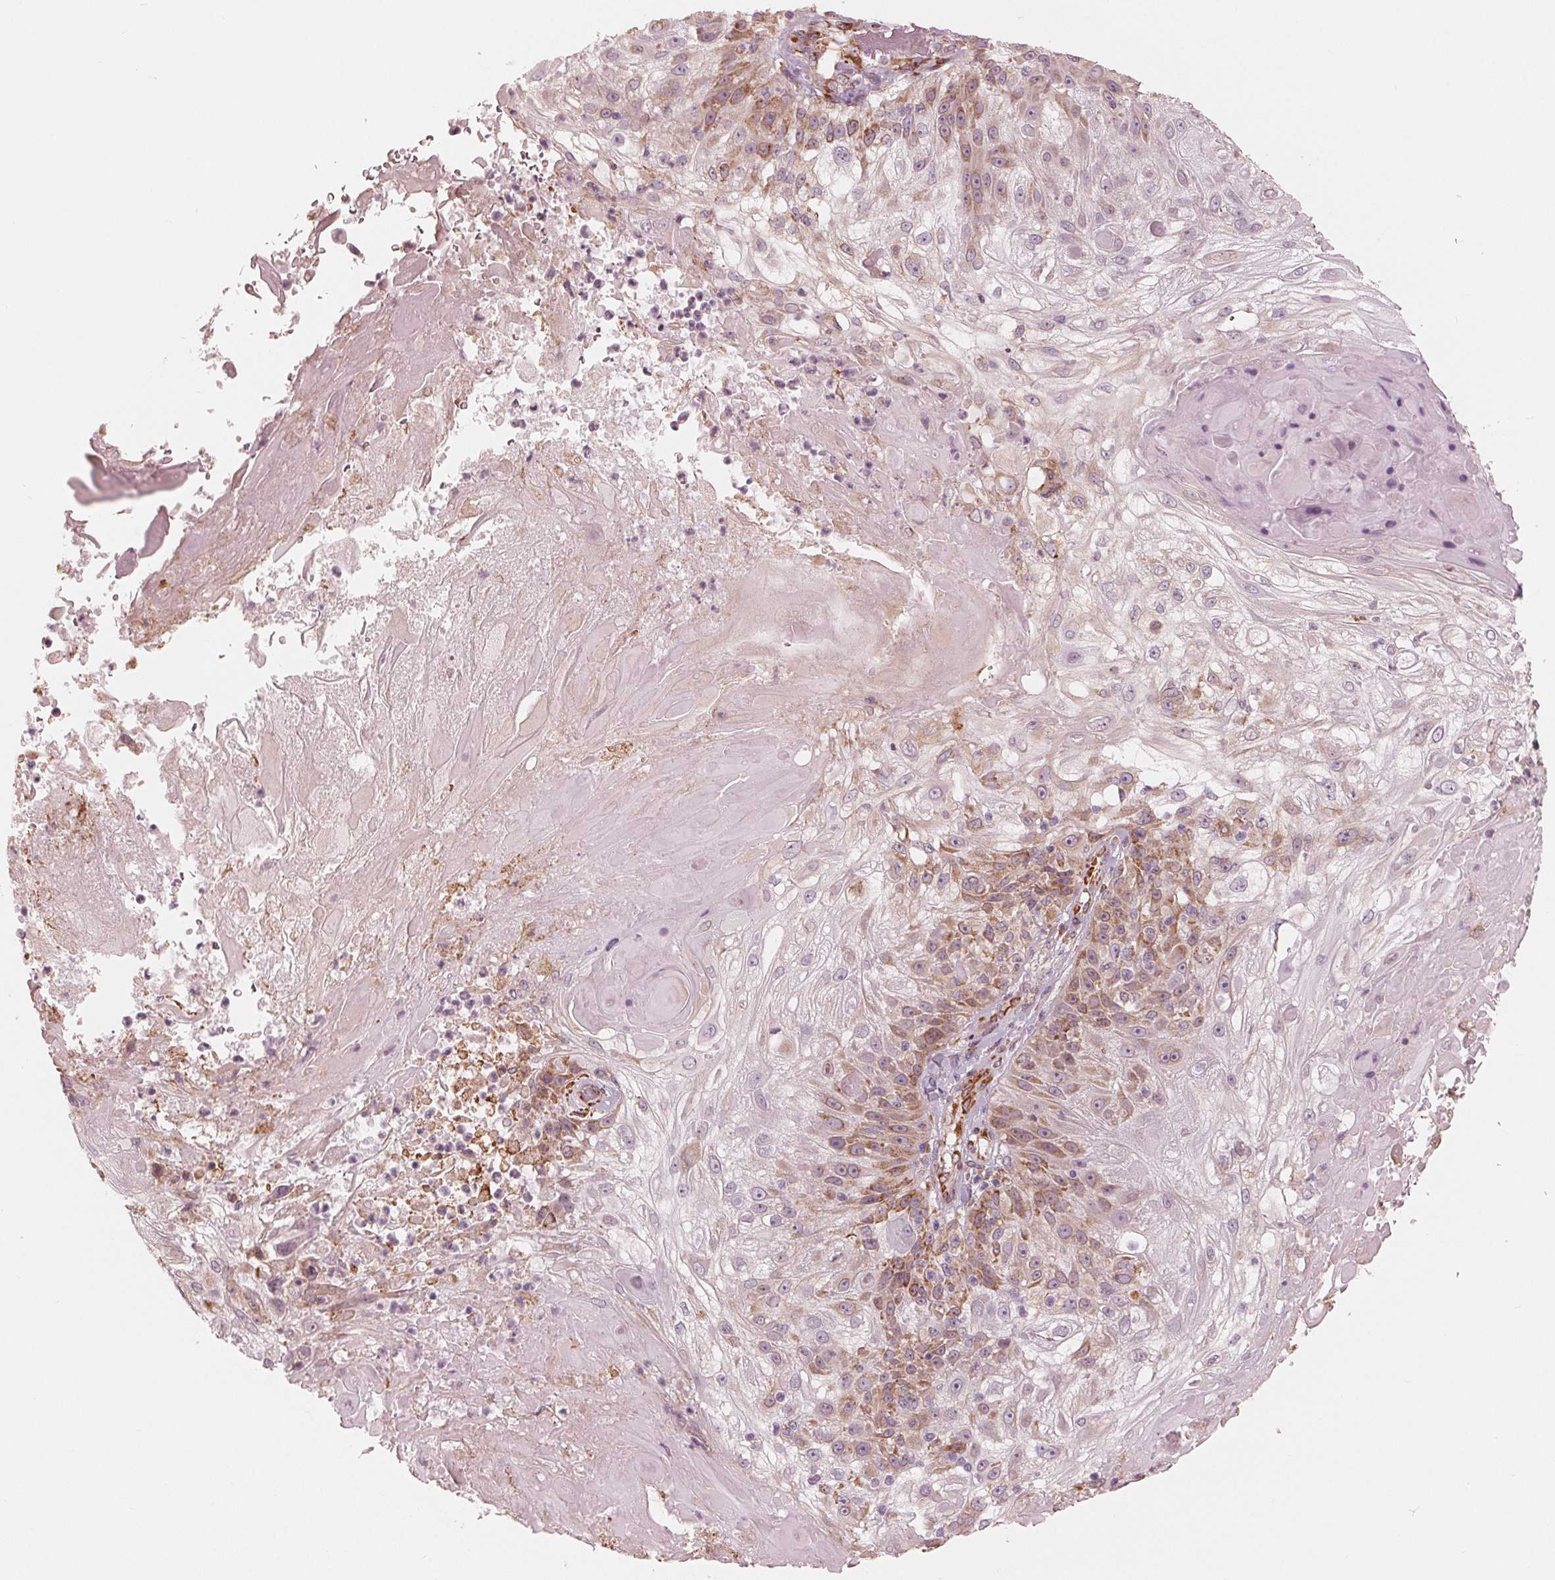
{"staining": {"intensity": "moderate", "quantity": "25%-75%", "location": "cytoplasmic/membranous"}, "tissue": "skin cancer", "cell_type": "Tumor cells", "image_type": "cancer", "snomed": [{"axis": "morphology", "description": "Normal tissue, NOS"}, {"axis": "morphology", "description": "Squamous cell carcinoma, NOS"}, {"axis": "topography", "description": "Skin"}], "caption": "Protein analysis of squamous cell carcinoma (skin) tissue shows moderate cytoplasmic/membranous positivity in about 25%-75% of tumor cells.", "gene": "IKBIP", "patient": {"sex": "female", "age": 83}}